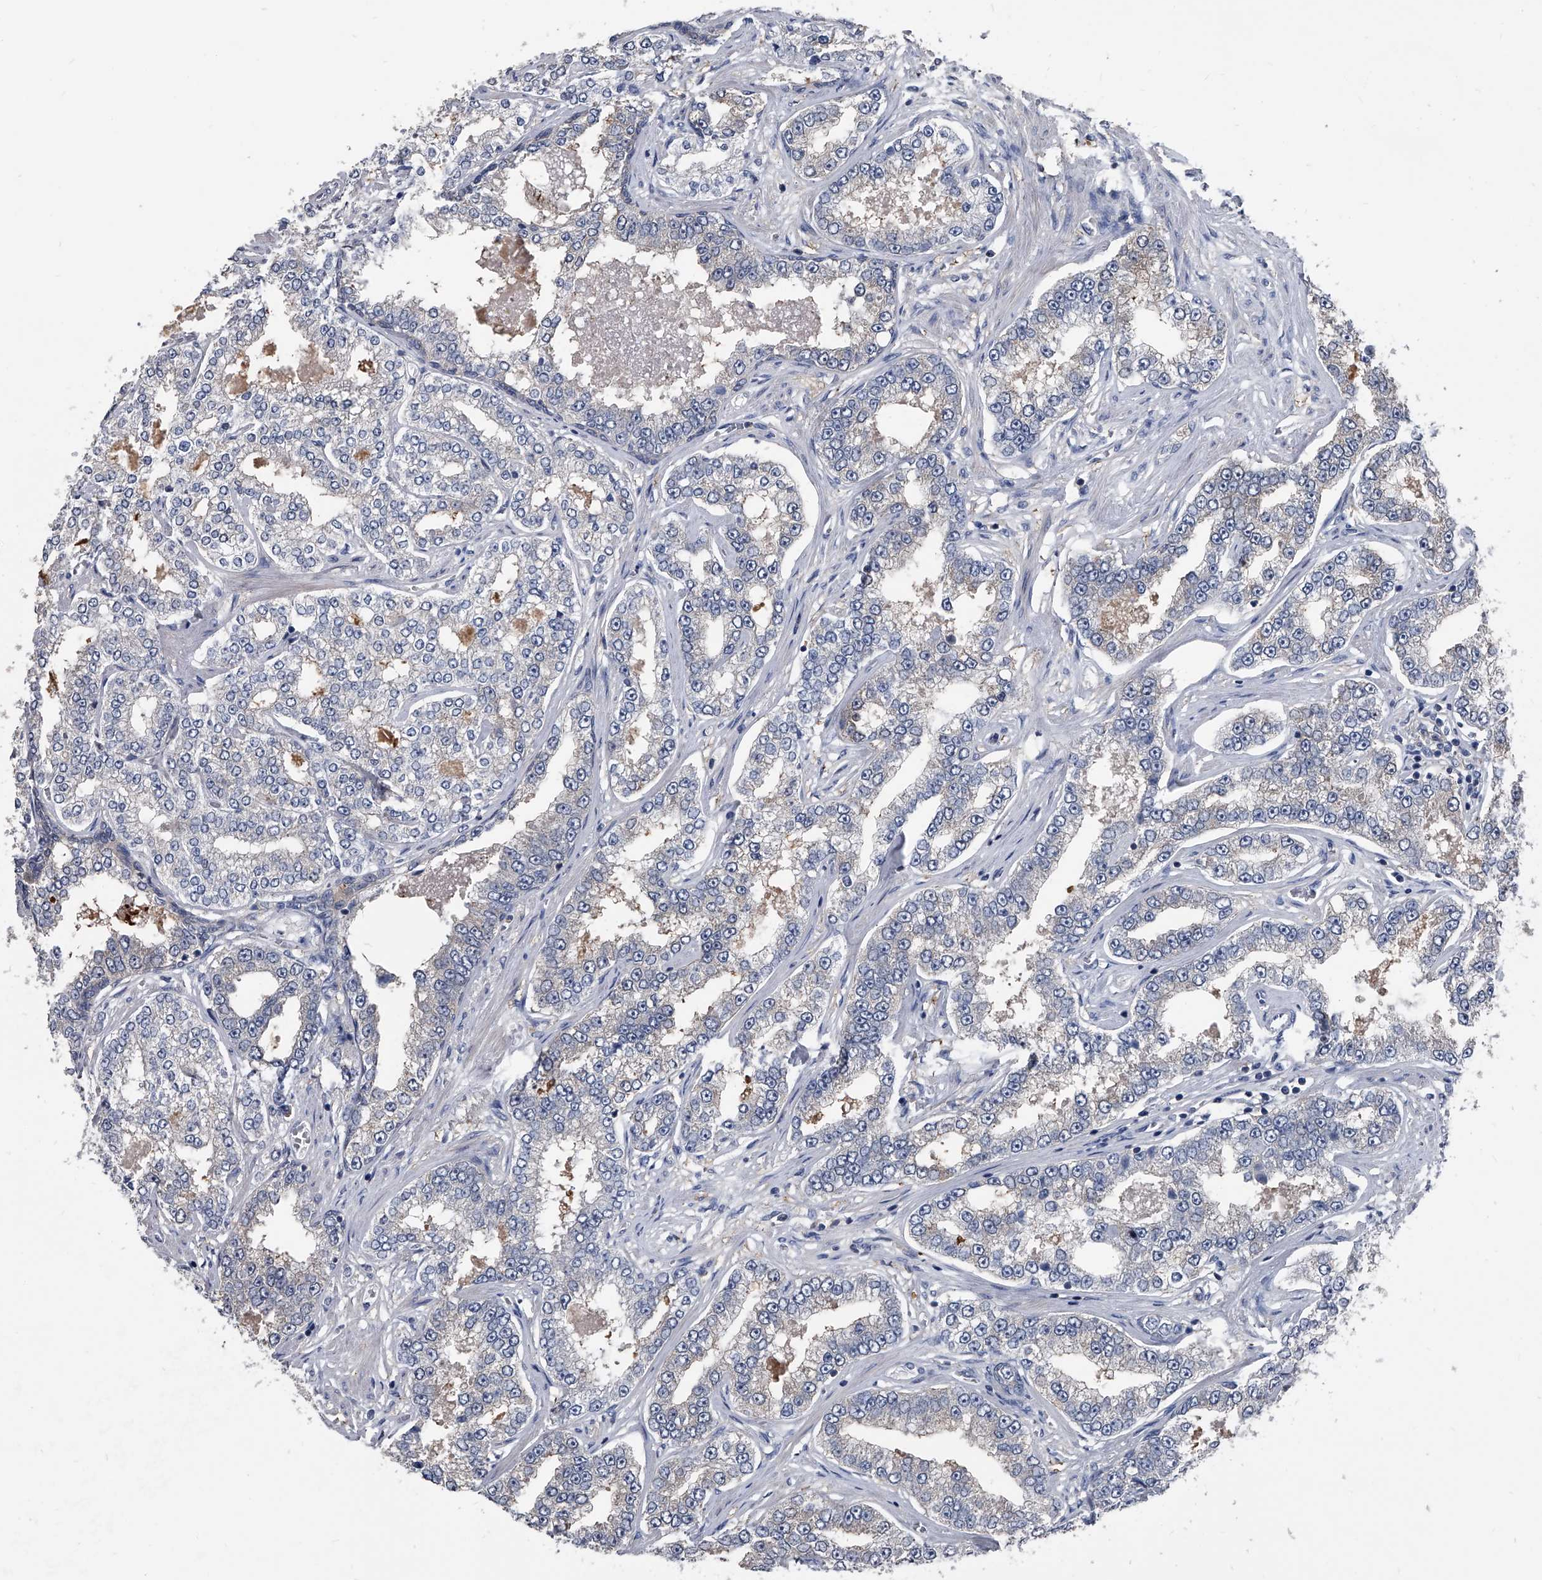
{"staining": {"intensity": "negative", "quantity": "none", "location": "none"}, "tissue": "prostate cancer", "cell_type": "Tumor cells", "image_type": "cancer", "snomed": [{"axis": "morphology", "description": "Normal tissue, NOS"}, {"axis": "morphology", "description": "Adenocarcinoma, High grade"}, {"axis": "topography", "description": "Prostate"}], "caption": "An image of human prostate adenocarcinoma (high-grade) is negative for staining in tumor cells. Brightfield microscopy of immunohistochemistry (IHC) stained with DAB (brown) and hematoxylin (blue), captured at high magnification.", "gene": "KIF13A", "patient": {"sex": "male", "age": 83}}